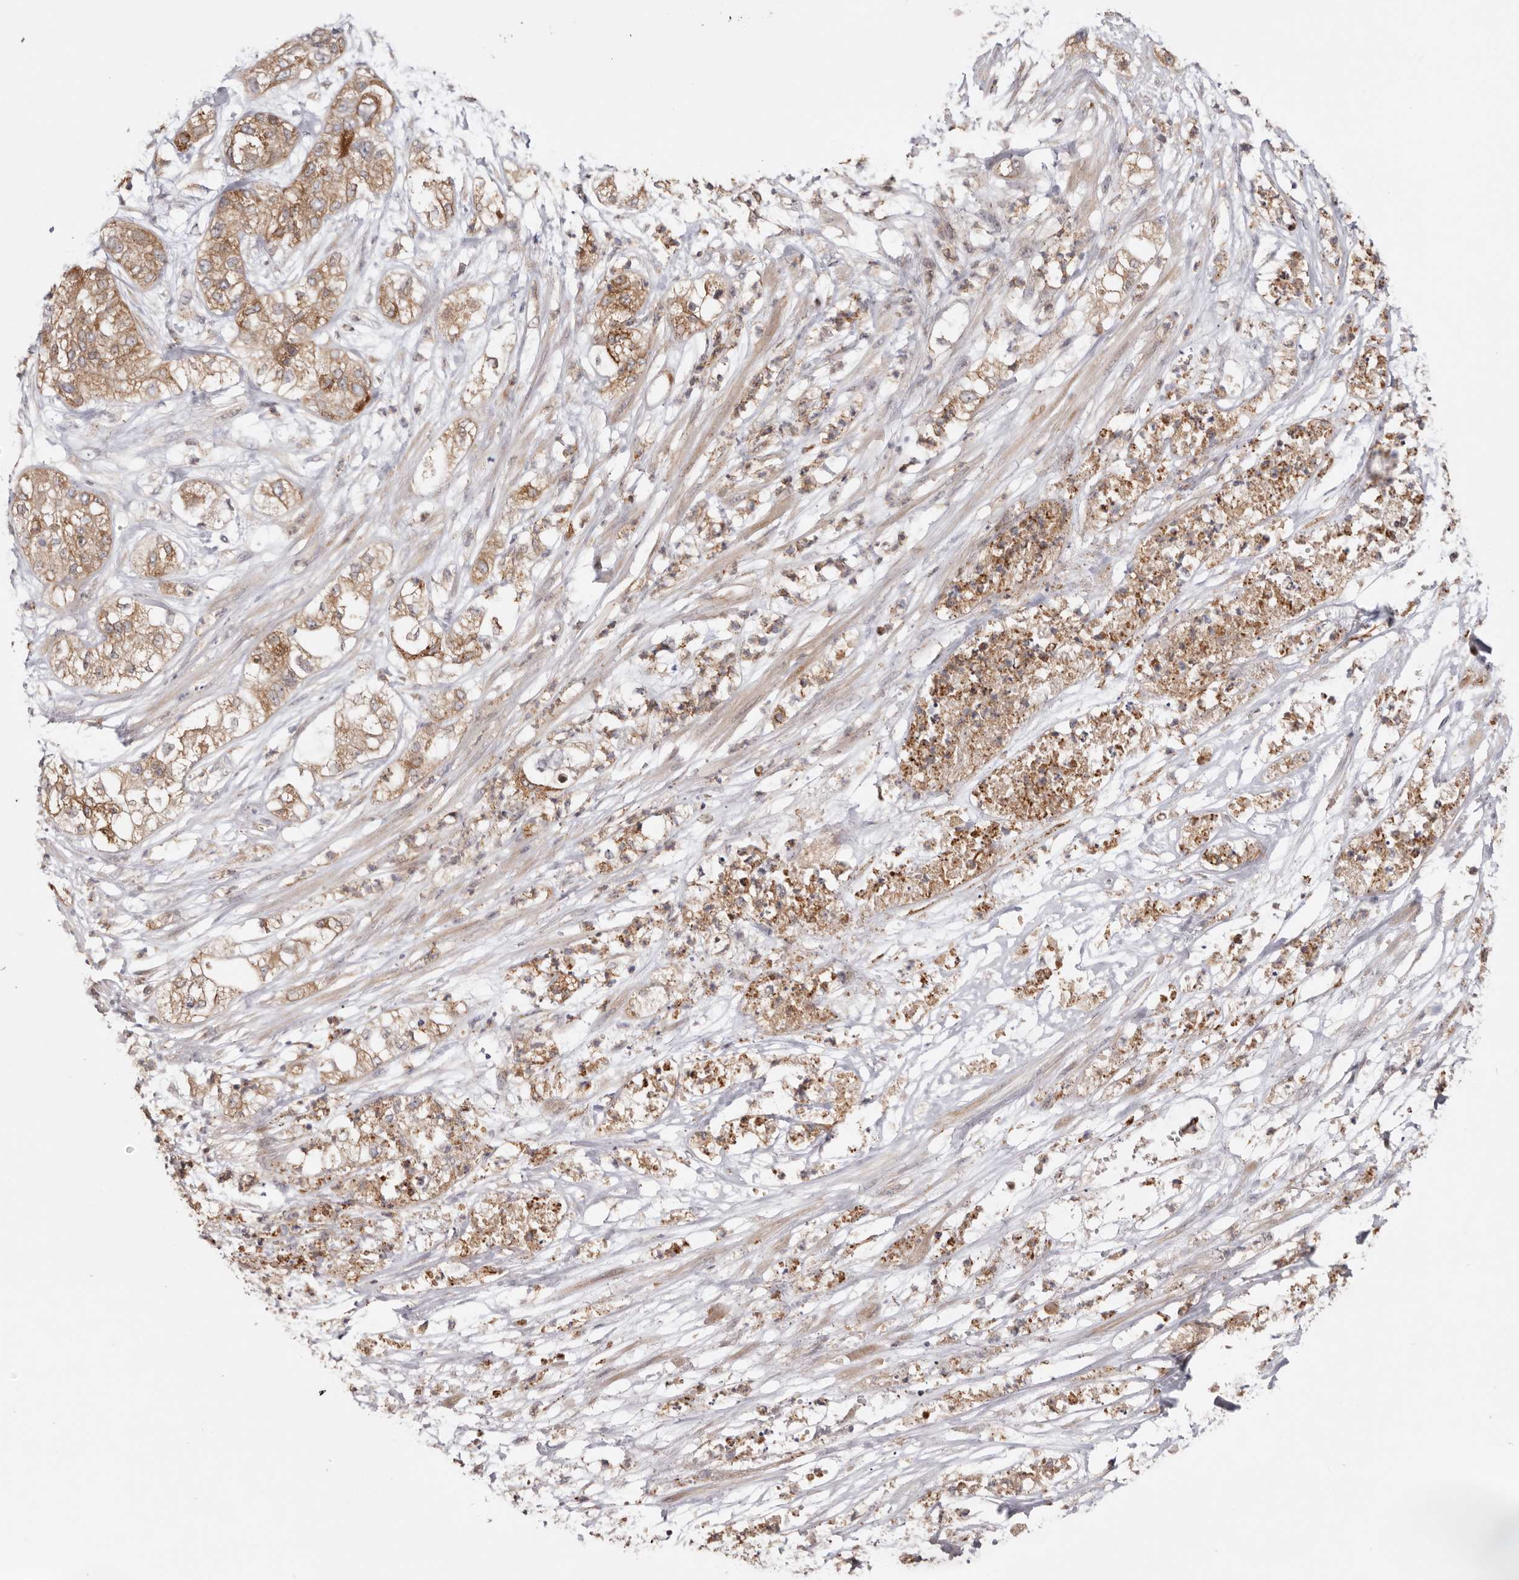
{"staining": {"intensity": "moderate", "quantity": ">75%", "location": "cytoplasmic/membranous"}, "tissue": "pancreatic cancer", "cell_type": "Tumor cells", "image_type": "cancer", "snomed": [{"axis": "morphology", "description": "Adenocarcinoma, NOS"}, {"axis": "topography", "description": "Pancreas"}], "caption": "Moderate cytoplasmic/membranous protein positivity is seen in about >75% of tumor cells in pancreatic cancer. (DAB (3,3'-diaminobenzidine) IHC with brightfield microscopy, high magnification).", "gene": "TMUB1", "patient": {"sex": "female", "age": 78}}